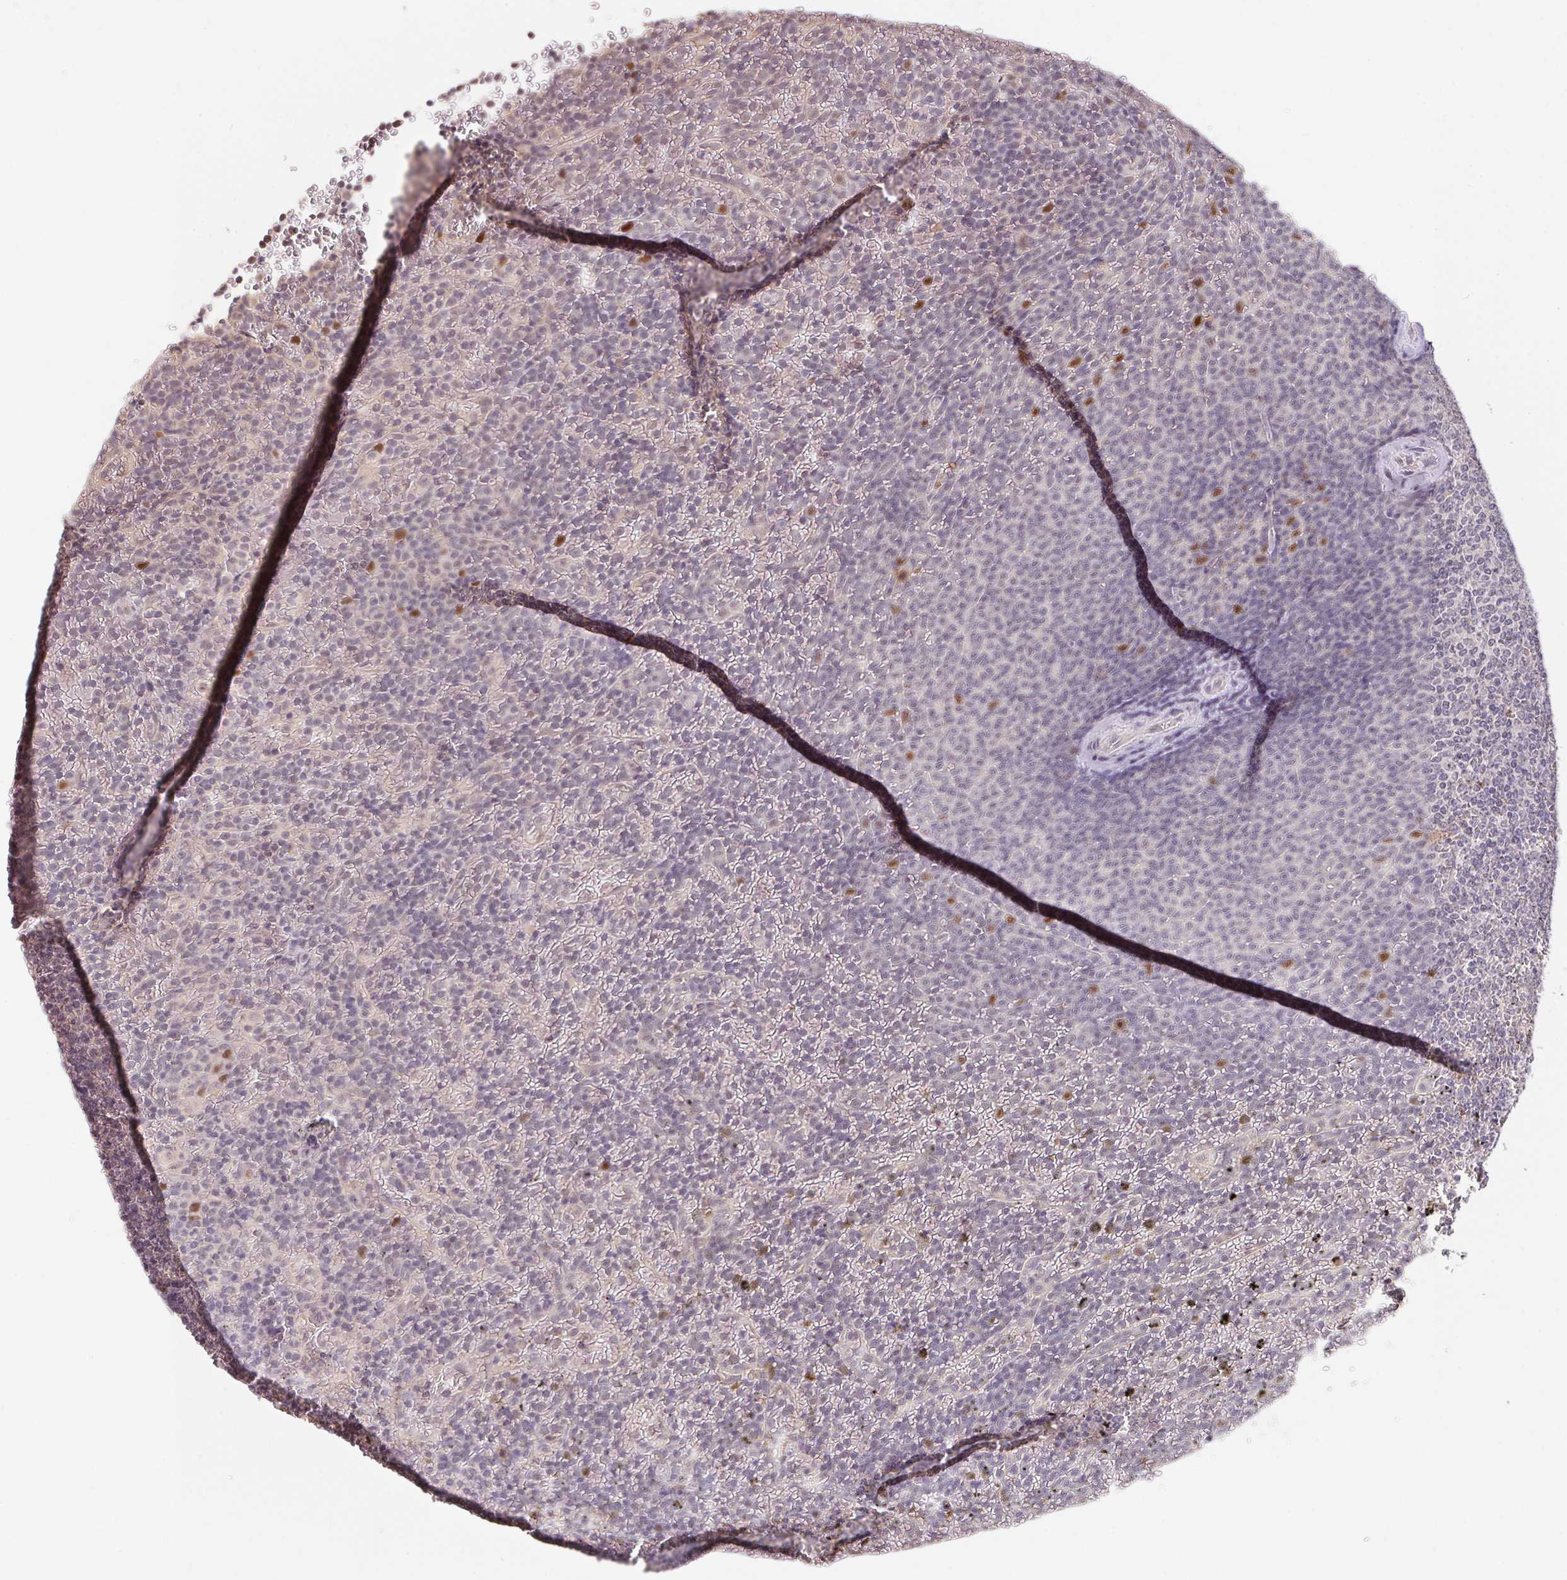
{"staining": {"intensity": "negative", "quantity": "none", "location": "none"}, "tissue": "lymphoma", "cell_type": "Tumor cells", "image_type": "cancer", "snomed": [{"axis": "morphology", "description": "Malignant lymphoma, non-Hodgkin's type, Low grade"}, {"axis": "topography", "description": "Spleen"}], "caption": "This is a histopathology image of immunohistochemistry (IHC) staining of low-grade malignant lymphoma, non-Hodgkin's type, which shows no staining in tumor cells.", "gene": "KIFC1", "patient": {"sex": "female", "age": 77}}